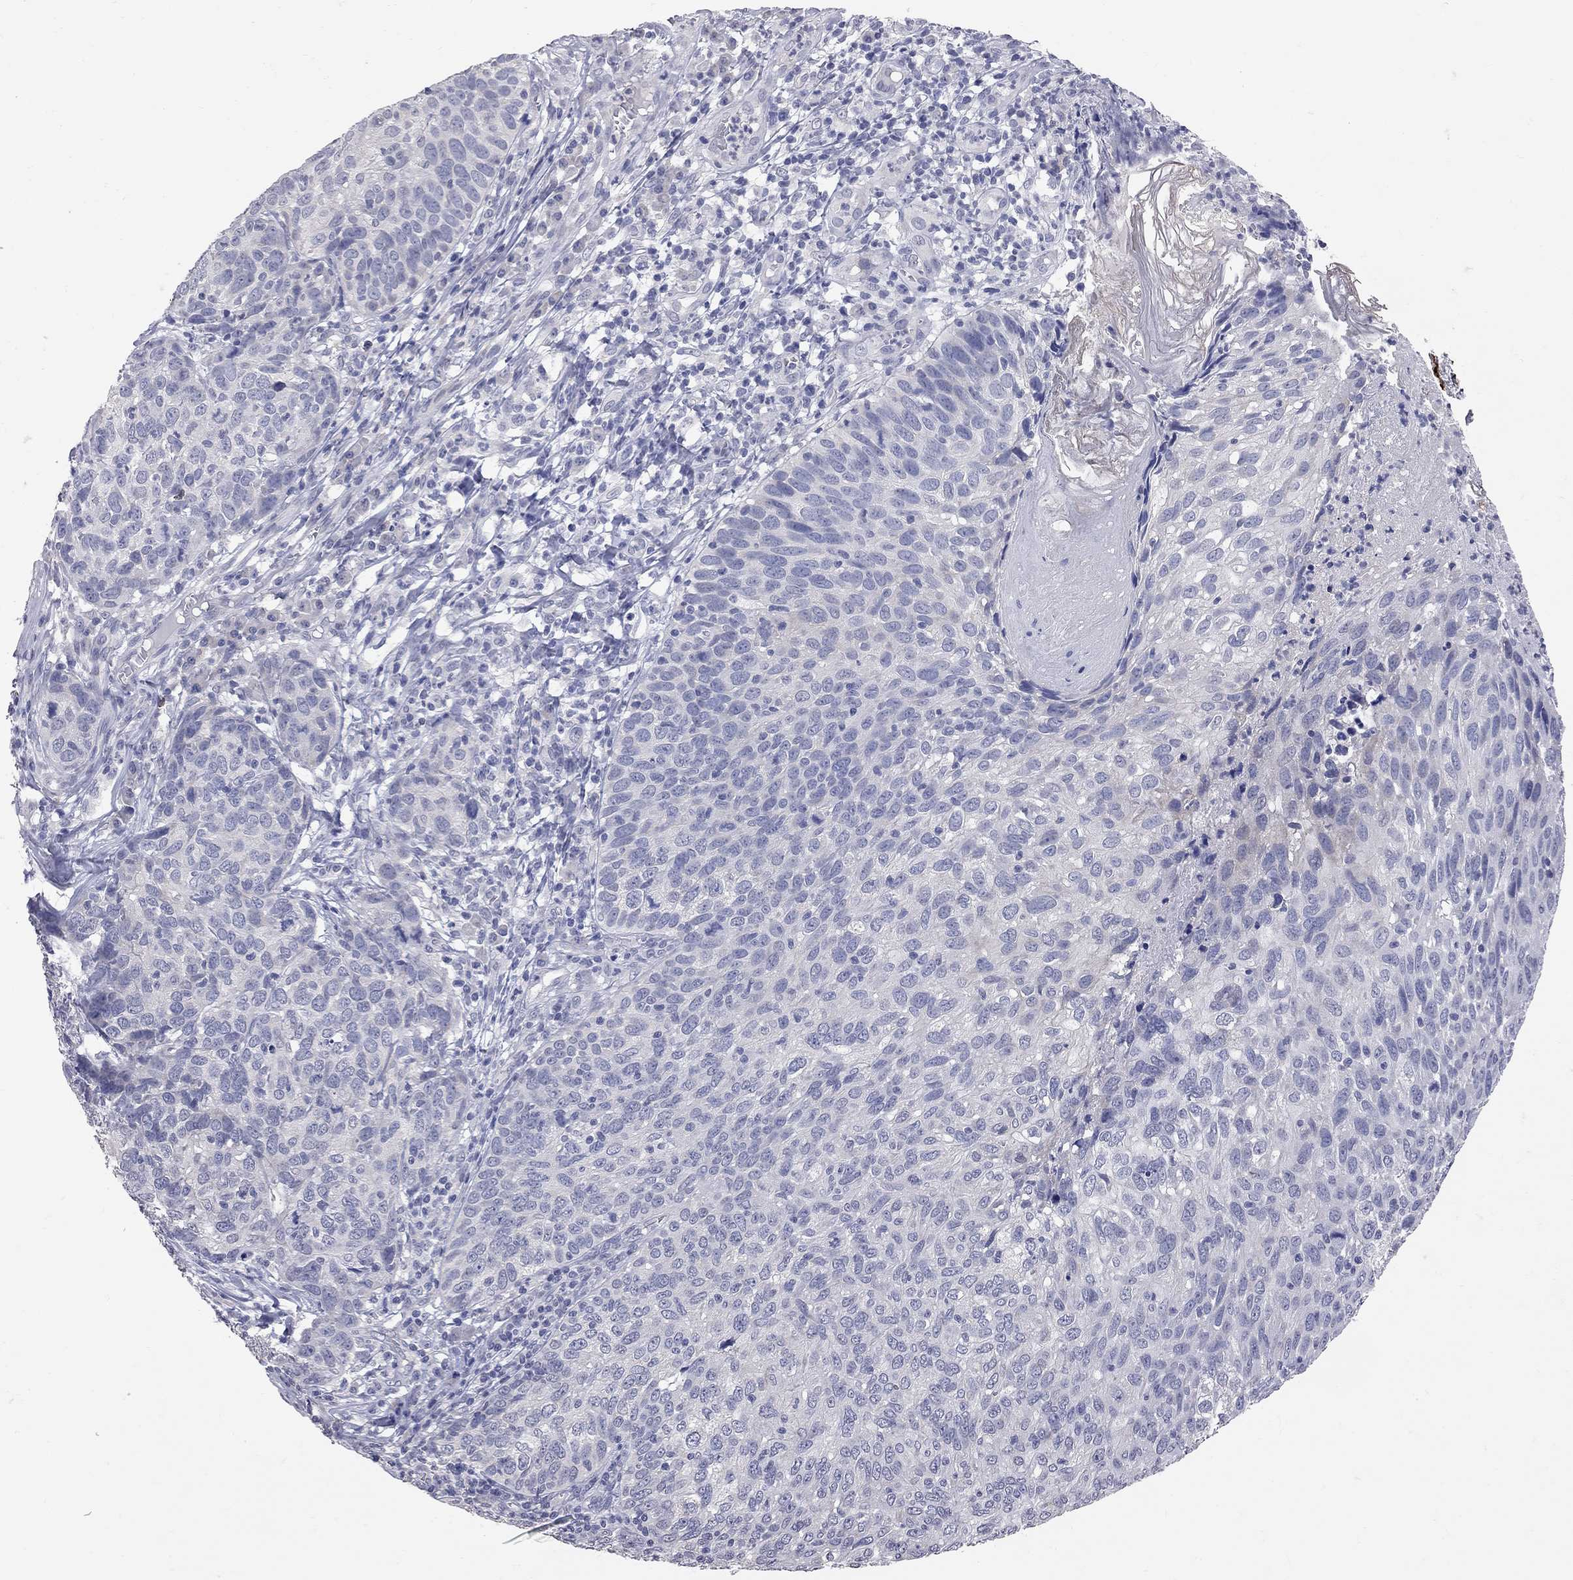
{"staining": {"intensity": "negative", "quantity": "none", "location": "none"}, "tissue": "skin cancer", "cell_type": "Tumor cells", "image_type": "cancer", "snomed": [{"axis": "morphology", "description": "Squamous cell carcinoma, NOS"}, {"axis": "topography", "description": "Skin"}], "caption": "Human skin cancer (squamous cell carcinoma) stained for a protein using immunohistochemistry (IHC) exhibits no staining in tumor cells.", "gene": "NOS2", "patient": {"sex": "male", "age": 92}}